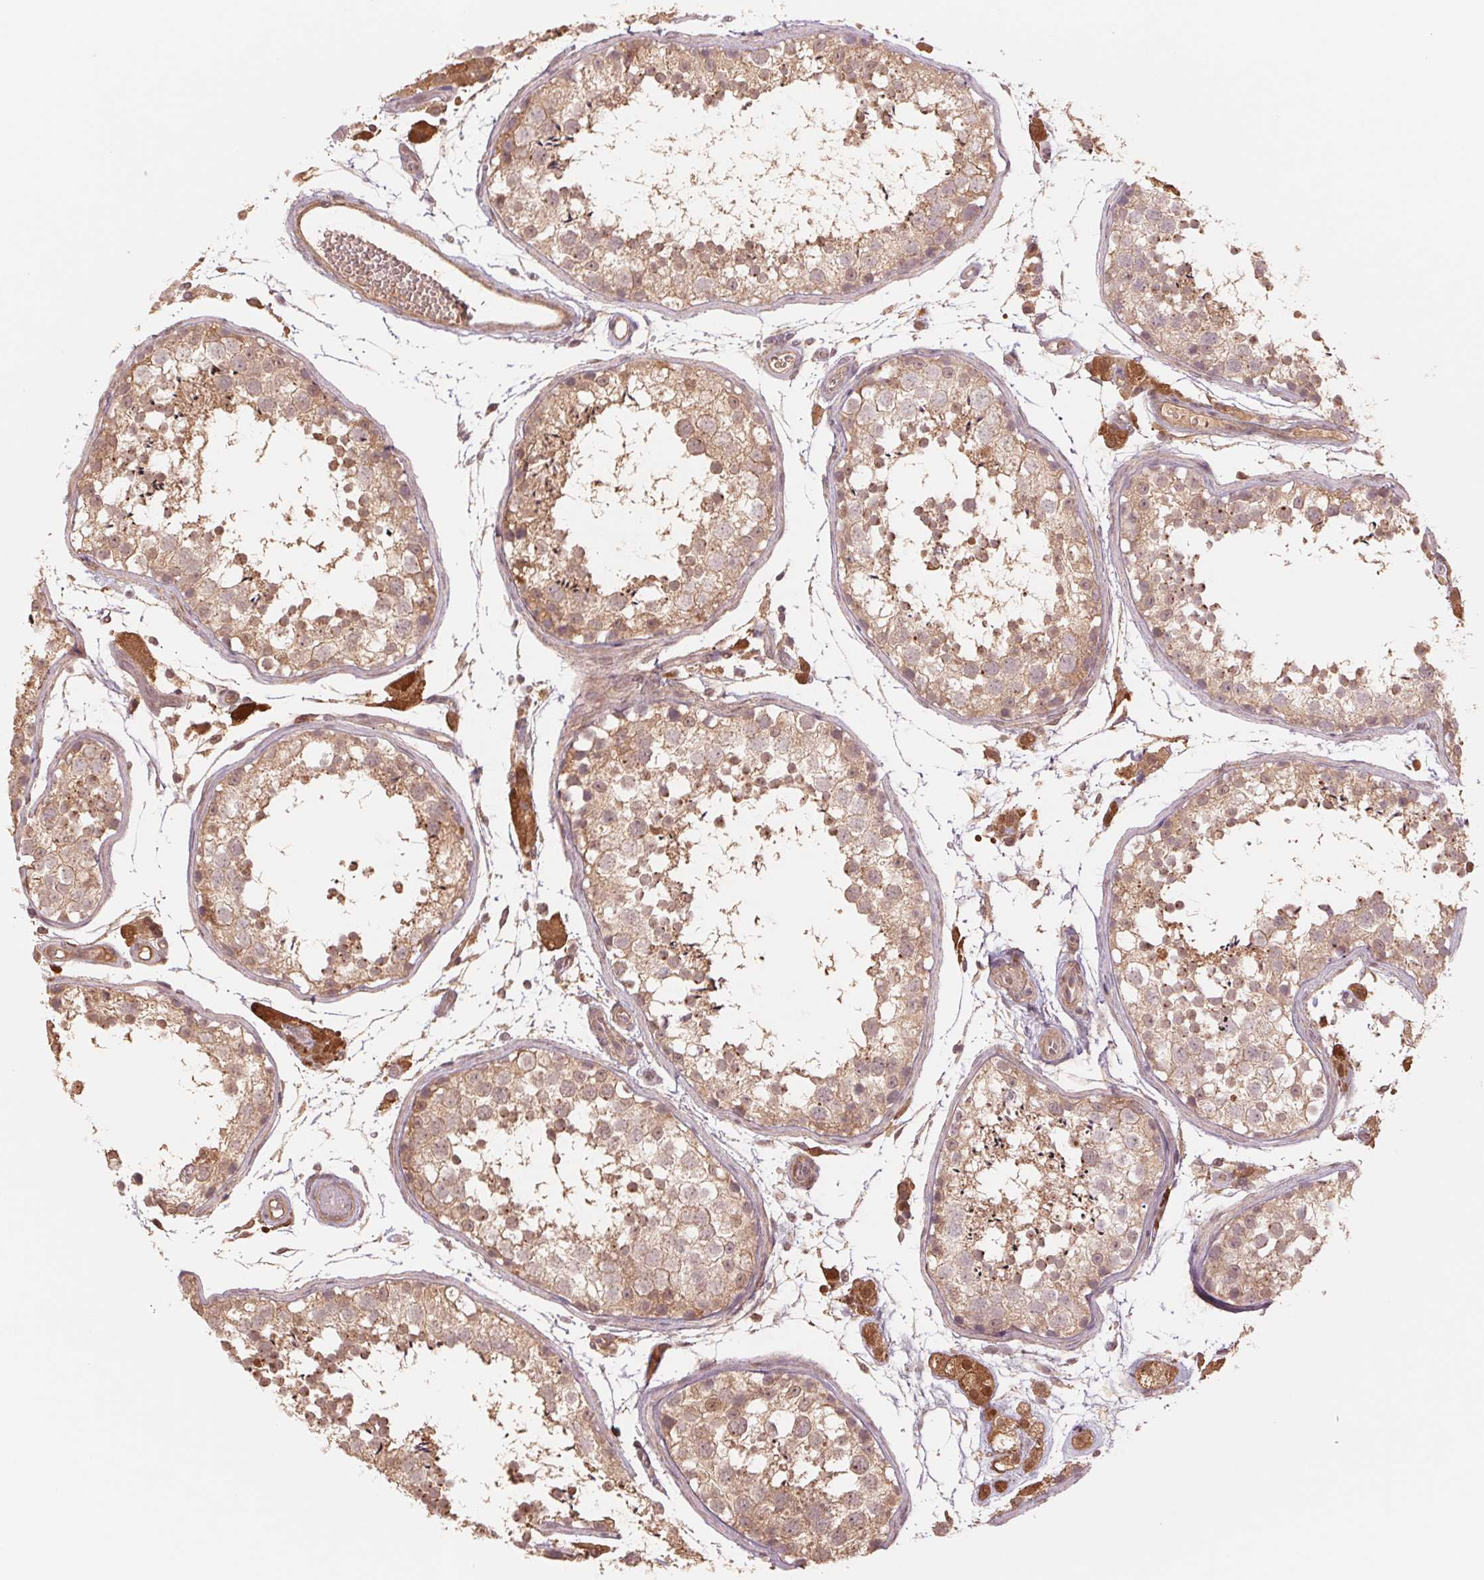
{"staining": {"intensity": "weak", "quantity": ">75%", "location": "cytoplasmic/membranous"}, "tissue": "testis", "cell_type": "Cells in seminiferous ducts", "image_type": "normal", "snomed": [{"axis": "morphology", "description": "Normal tissue, NOS"}, {"axis": "topography", "description": "Testis"}], "caption": "Testis was stained to show a protein in brown. There is low levels of weak cytoplasmic/membranous expression in about >75% of cells in seminiferous ducts. (DAB (3,3'-diaminobenzidine) IHC with brightfield microscopy, high magnification).", "gene": "PPIAL4A", "patient": {"sex": "male", "age": 29}}